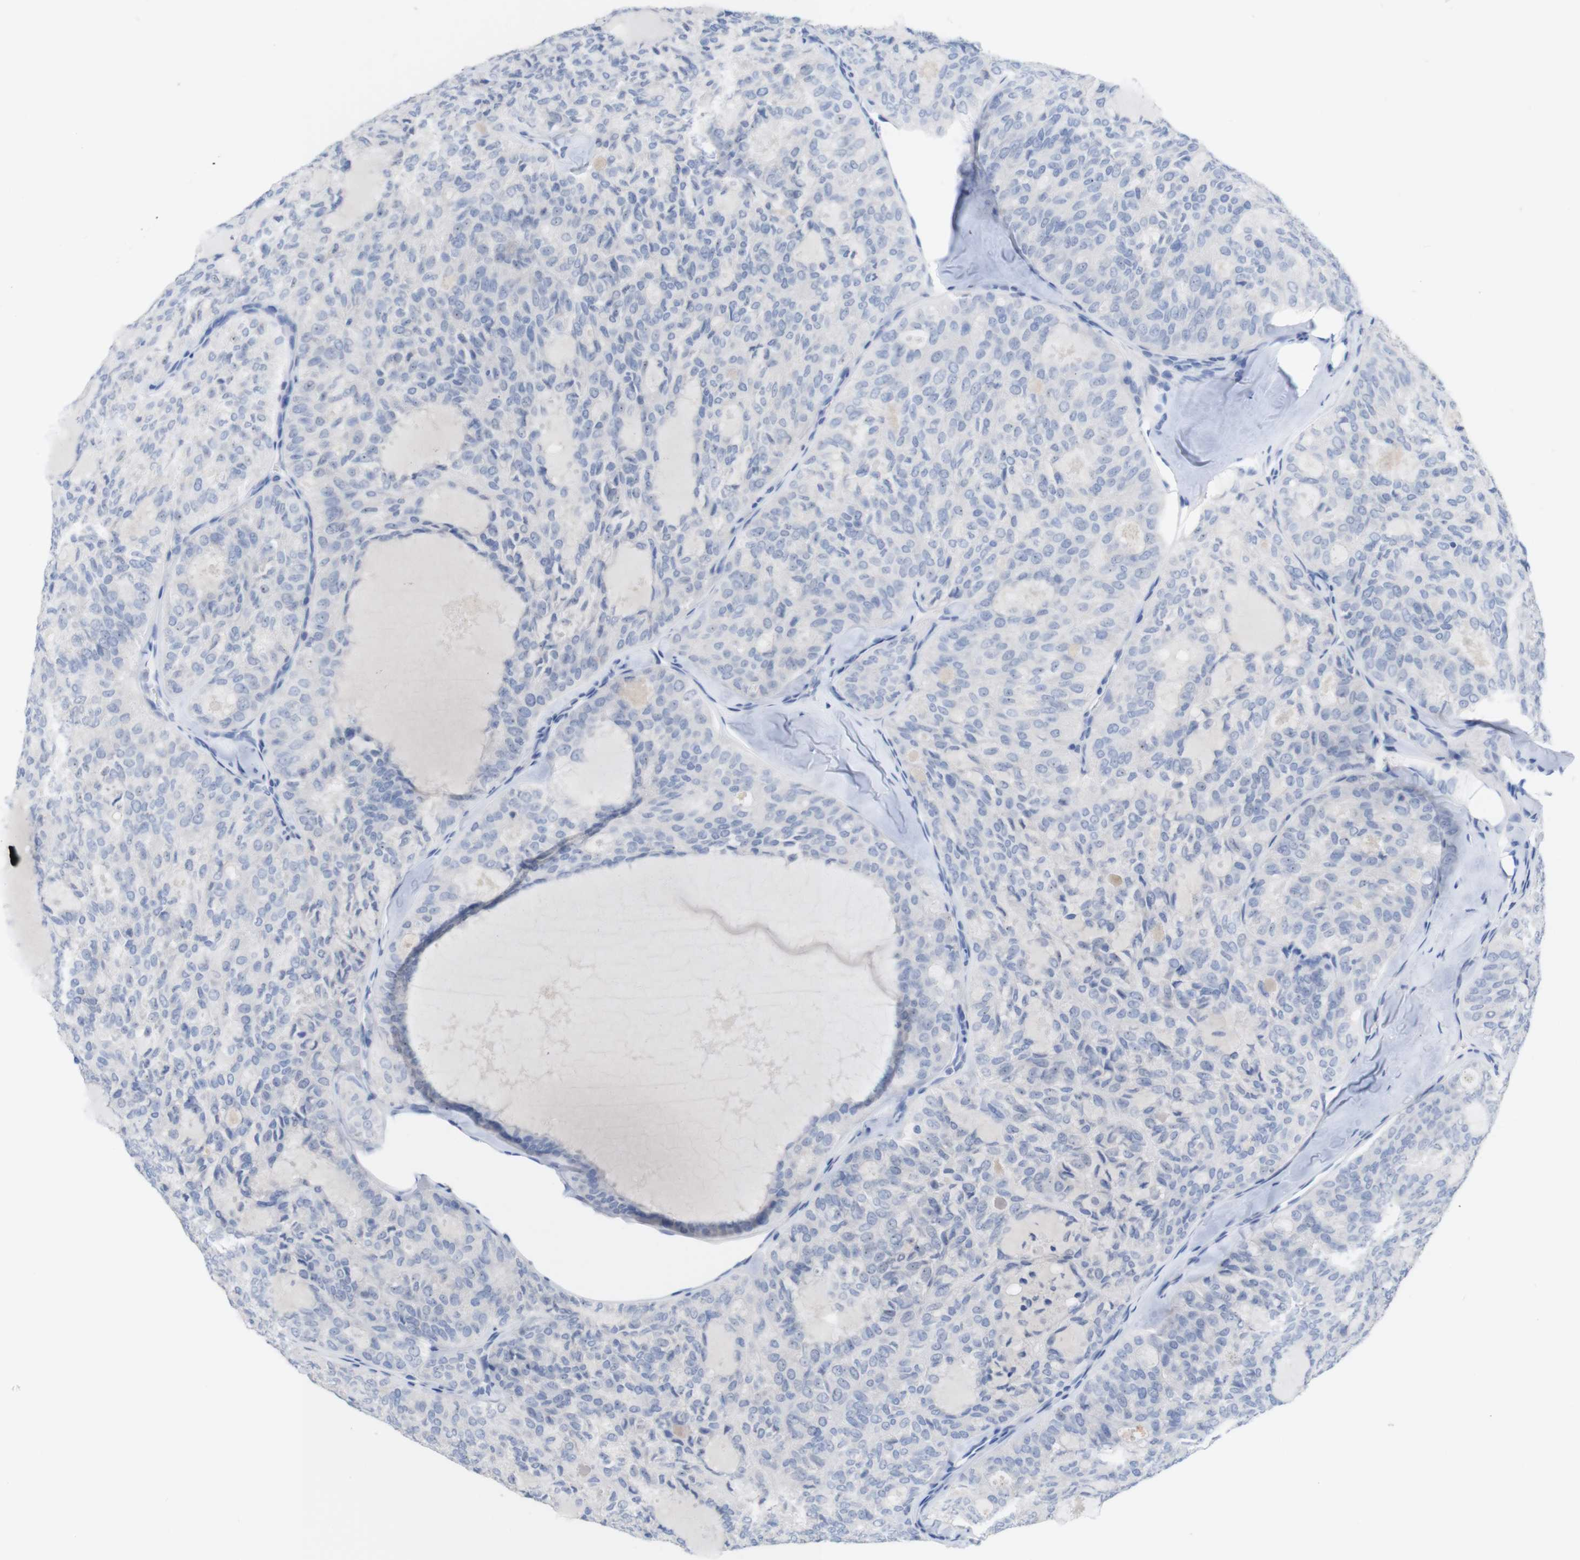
{"staining": {"intensity": "negative", "quantity": "none", "location": "none"}, "tissue": "thyroid cancer", "cell_type": "Tumor cells", "image_type": "cancer", "snomed": [{"axis": "morphology", "description": "Follicular adenoma carcinoma, NOS"}, {"axis": "topography", "description": "Thyroid gland"}], "caption": "An immunohistochemistry image of thyroid cancer (follicular adenoma carcinoma) is shown. There is no staining in tumor cells of thyroid cancer (follicular adenoma carcinoma).", "gene": "PNMA1", "patient": {"sex": "male", "age": 75}}